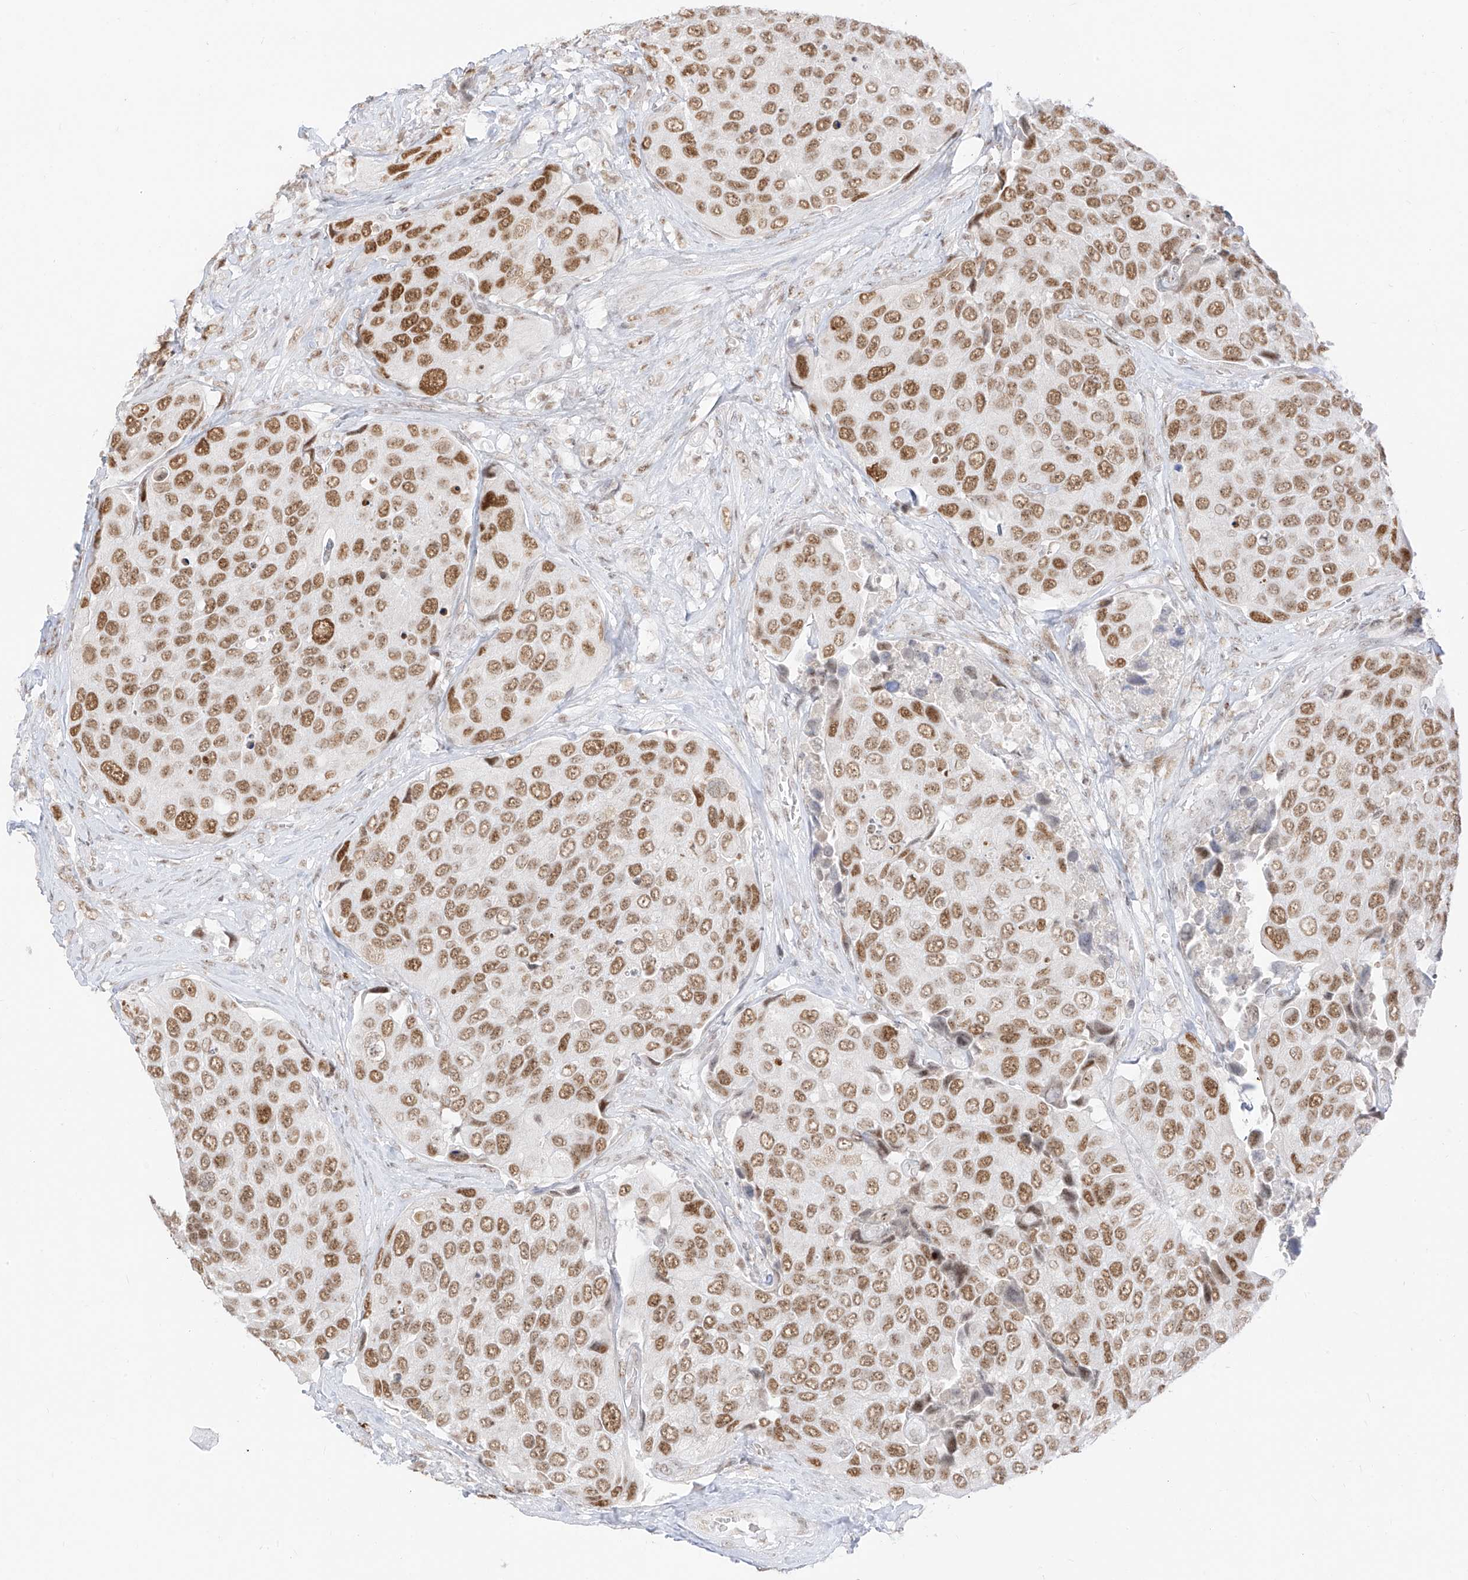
{"staining": {"intensity": "moderate", "quantity": ">75%", "location": "nuclear"}, "tissue": "urothelial cancer", "cell_type": "Tumor cells", "image_type": "cancer", "snomed": [{"axis": "morphology", "description": "Urothelial carcinoma, High grade"}, {"axis": "topography", "description": "Urinary bladder"}], "caption": "Moderate nuclear protein expression is present in approximately >75% of tumor cells in urothelial cancer.", "gene": "SUPT5H", "patient": {"sex": "male", "age": 74}}